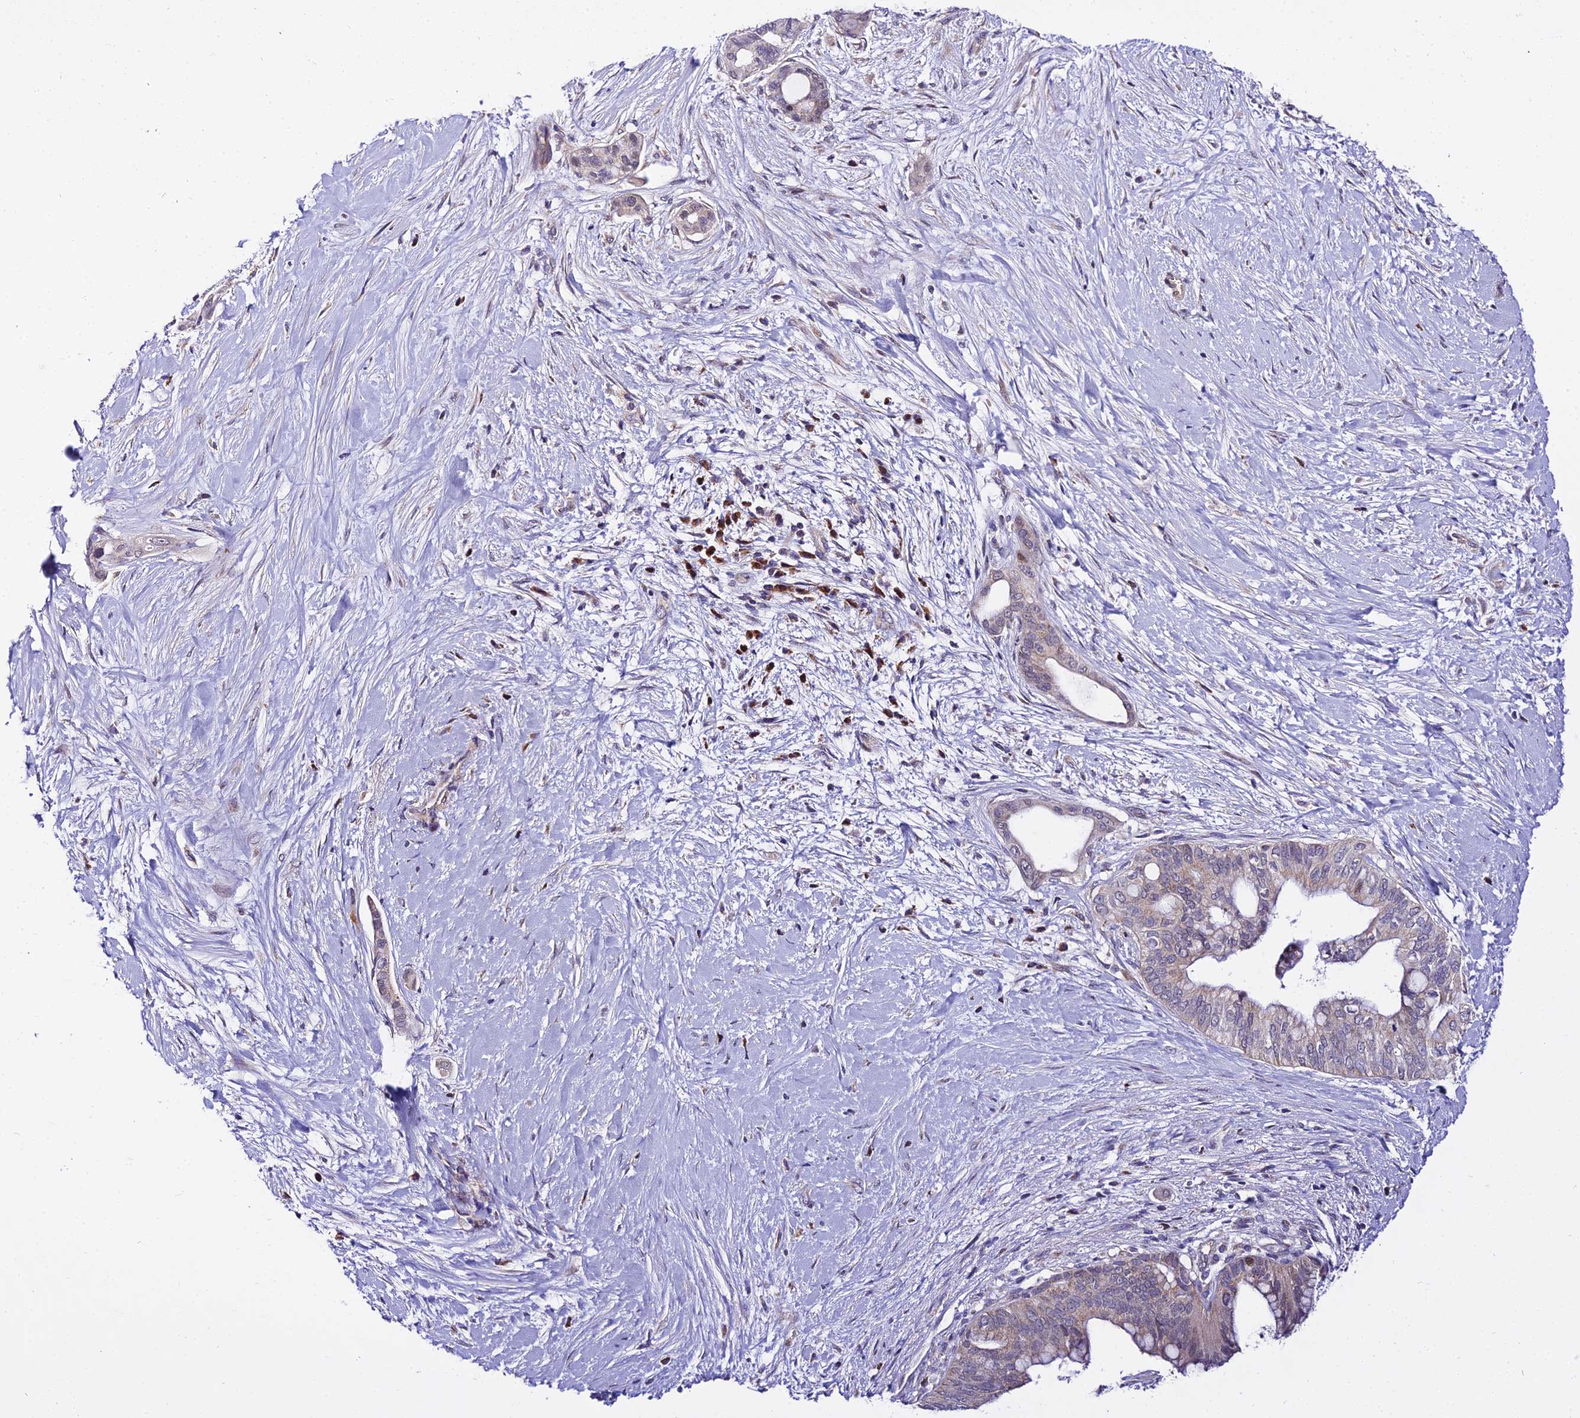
{"staining": {"intensity": "weak", "quantity": "<25%", "location": "cytoplasmic/membranous"}, "tissue": "pancreatic cancer", "cell_type": "Tumor cells", "image_type": "cancer", "snomed": [{"axis": "morphology", "description": "Adenocarcinoma, NOS"}, {"axis": "topography", "description": "Pancreas"}], "caption": "This image is of pancreatic cancer (adenocarcinoma) stained with IHC to label a protein in brown with the nuclei are counter-stained blue. There is no positivity in tumor cells.", "gene": "ATP5PB", "patient": {"sex": "male", "age": 46}}